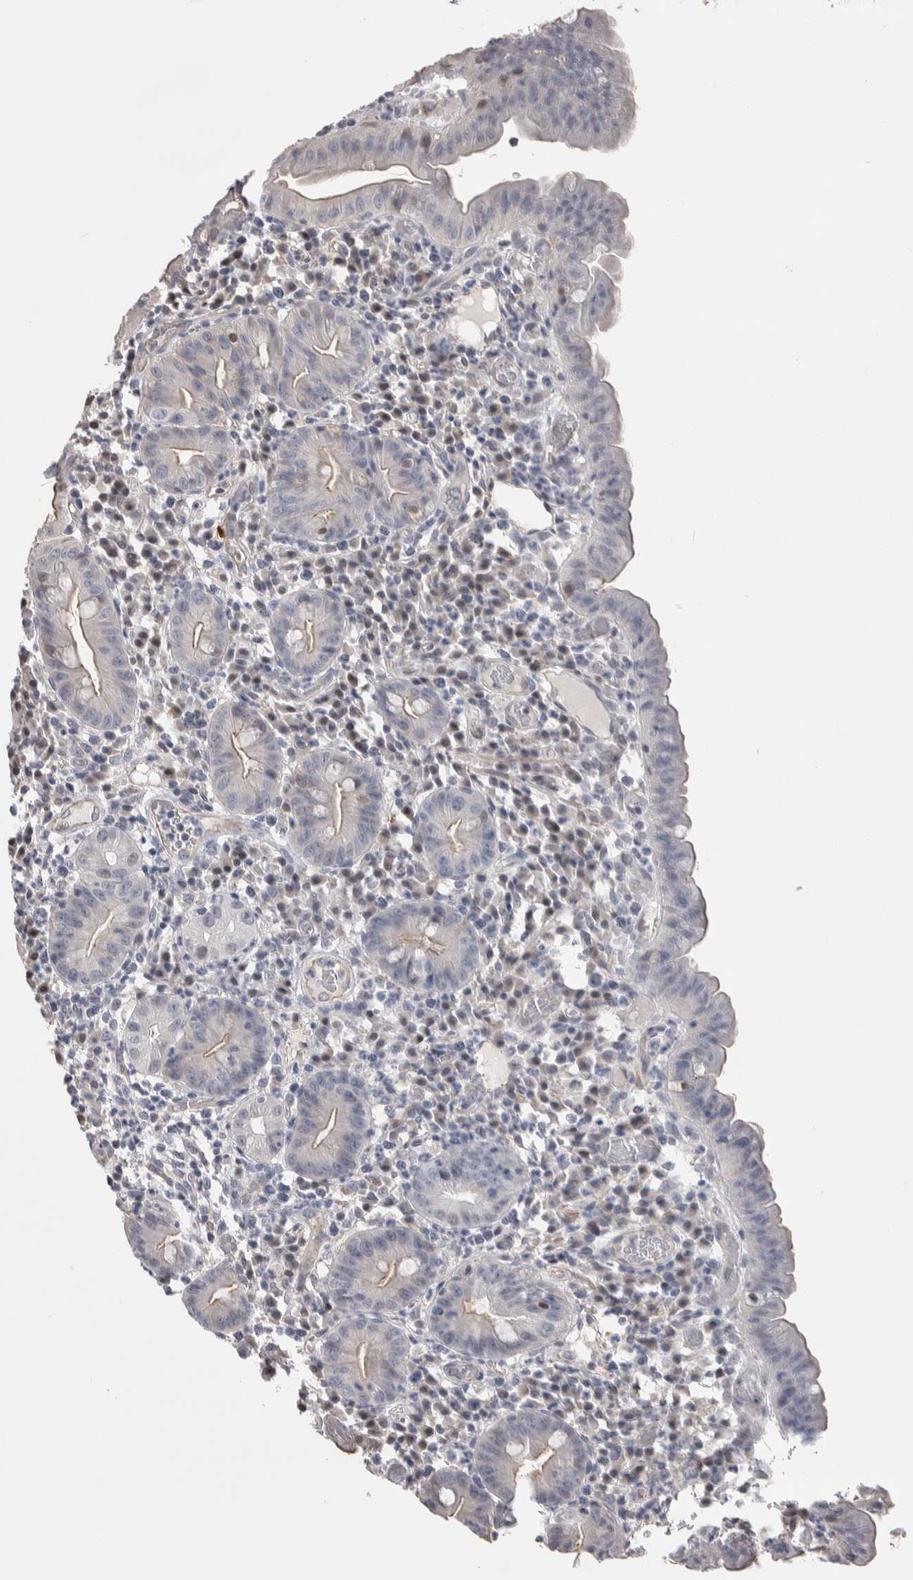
{"staining": {"intensity": "moderate", "quantity": ">75%", "location": "cytoplasmic/membranous"}, "tissue": "duodenum", "cell_type": "Glandular cells", "image_type": "normal", "snomed": [{"axis": "morphology", "description": "Normal tissue, NOS"}, {"axis": "topography", "description": "Duodenum"}], "caption": "A brown stain labels moderate cytoplasmic/membranous positivity of a protein in glandular cells of benign duodenum. (Stains: DAB (3,3'-diaminobenzidine) in brown, nuclei in blue, Microscopy: brightfield microscopy at high magnification).", "gene": "ZBTB49", "patient": {"sex": "male", "age": 50}}